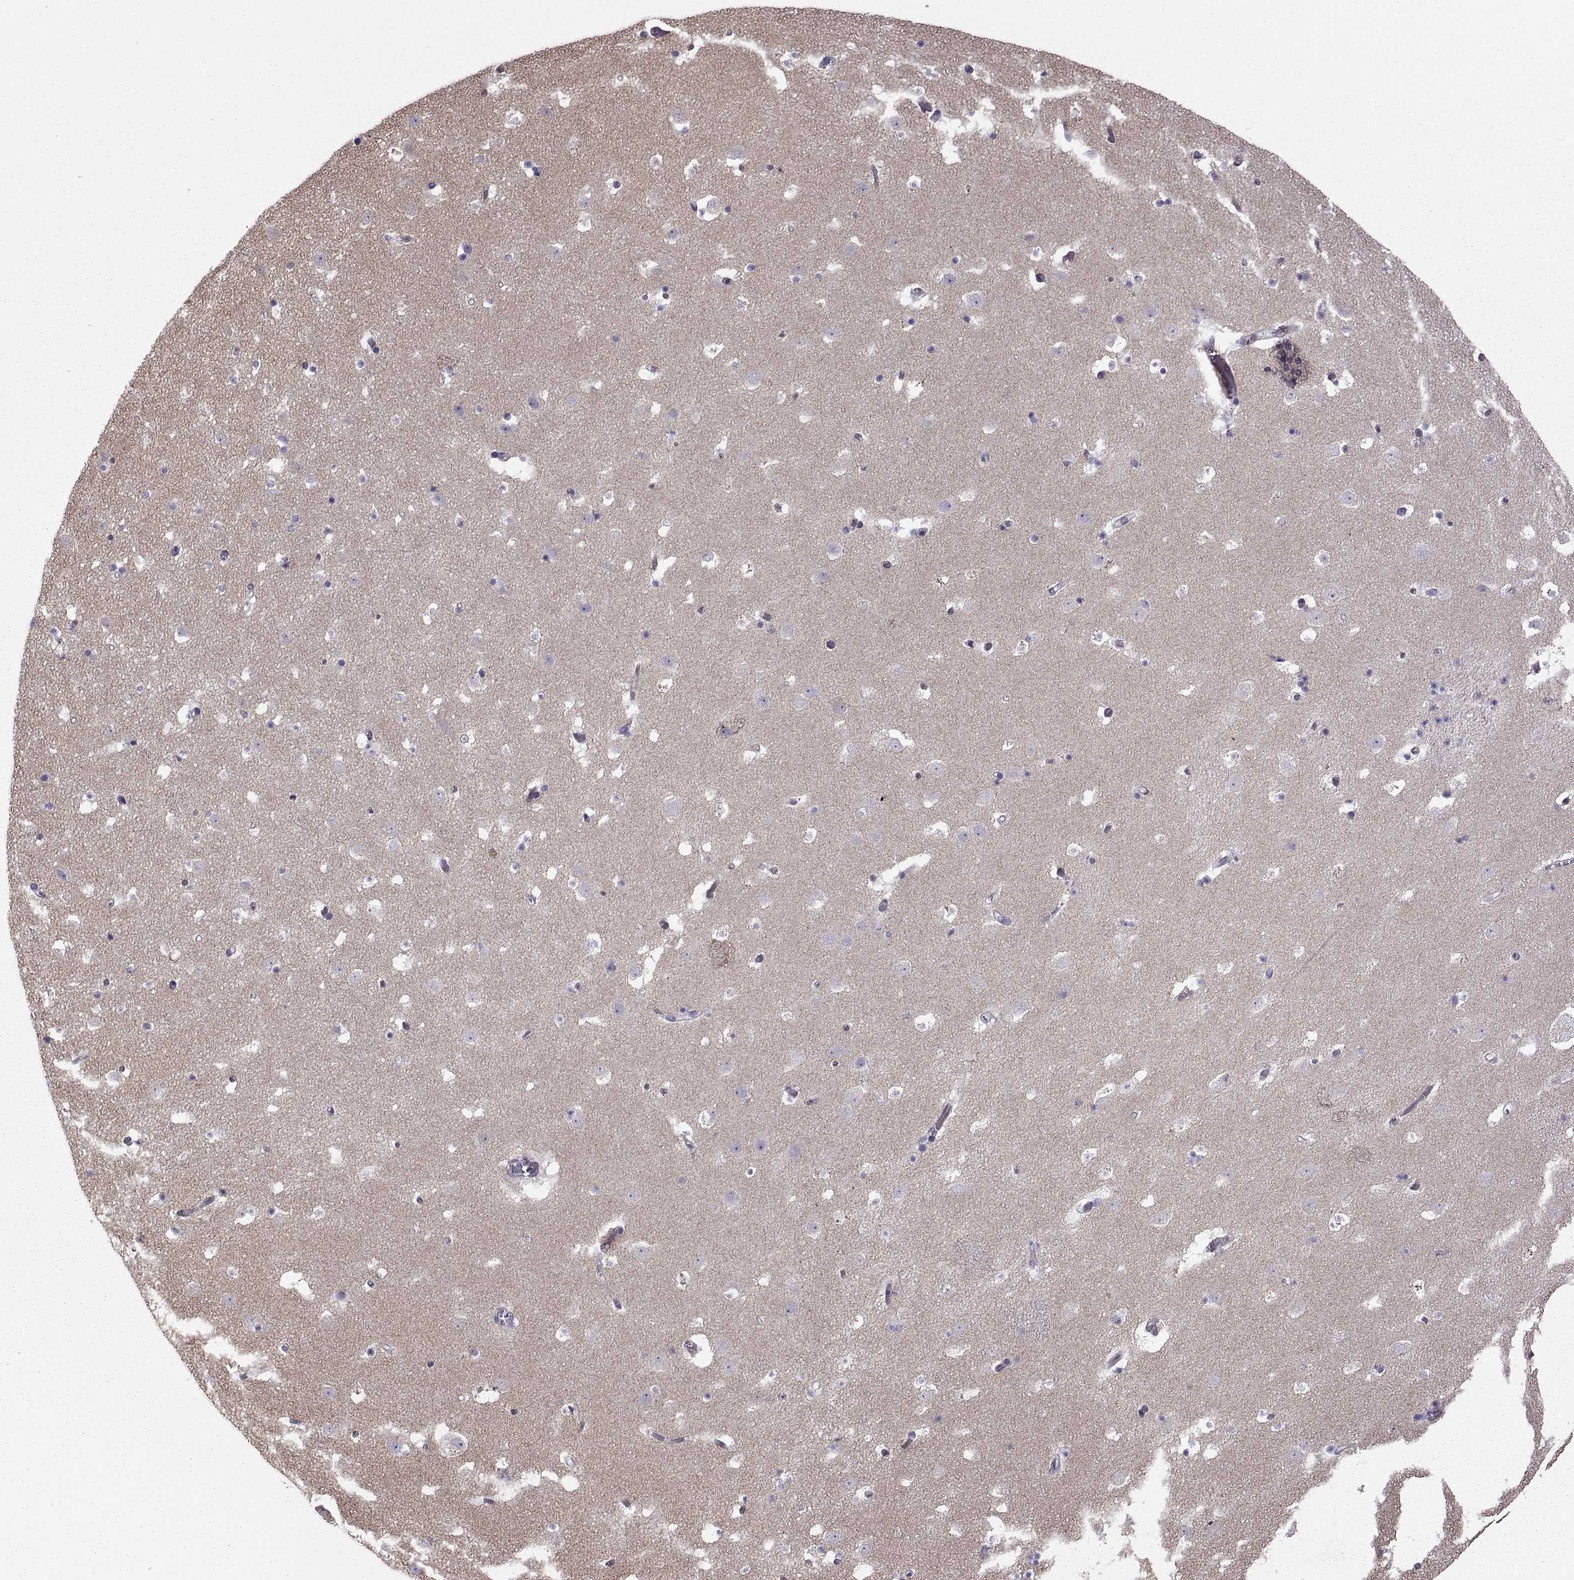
{"staining": {"intensity": "negative", "quantity": "none", "location": "none"}, "tissue": "caudate", "cell_type": "Glial cells", "image_type": "normal", "snomed": [{"axis": "morphology", "description": "Normal tissue, NOS"}, {"axis": "topography", "description": "Lateral ventricle wall"}], "caption": "Histopathology image shows no significant protein positivity in glial cells of normal caudate.", "gene": "ARSL", "patient": {"sex": "female", "age": 42}}